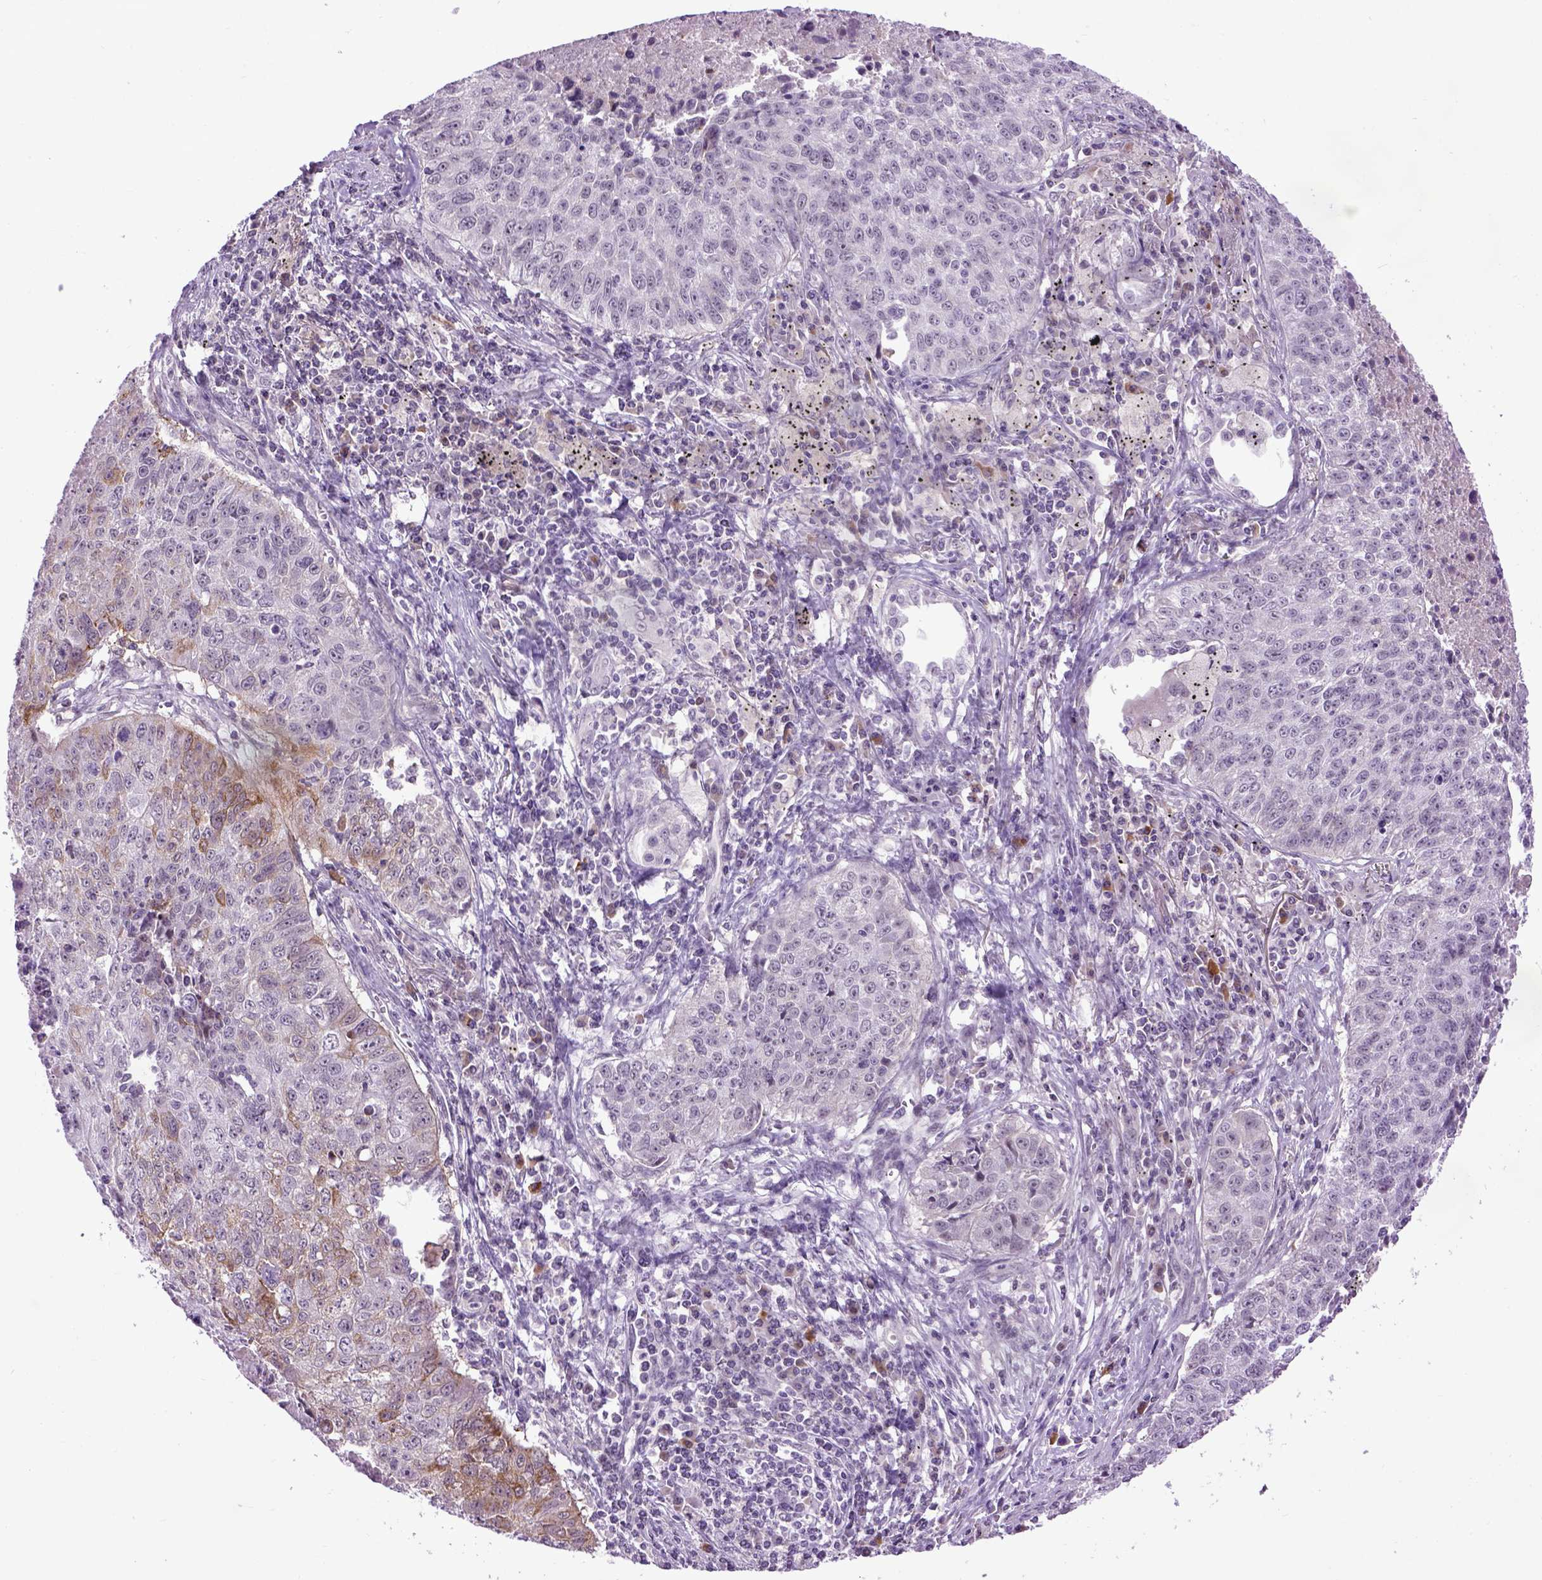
{"staining": {"intensity": "weak", "quantity": "<25%", "location": "cytoplasmic/membranous"}, "tissue": "lung cancer", "cell_type": "Tumor cells", "image_type": "cancer", "snomed": [{"axis": "morphology", "description": "Normal morphology"}, {"axis": "morphology", "description": "Aneuploidy"}, {"axis": "morphology", "description": "Squamous cell carcinoma, NOS"}, {"axis": "topography", "description": "Lymph node"}, {"axis": "topography", "description": "Lung"}], "caption": "Micrograph shows no protein positivity in tumor cells of aneuploidy (lung) tissue.", "gene": "EMILIN3", "patient": {"sex": "female", "age": 76}}